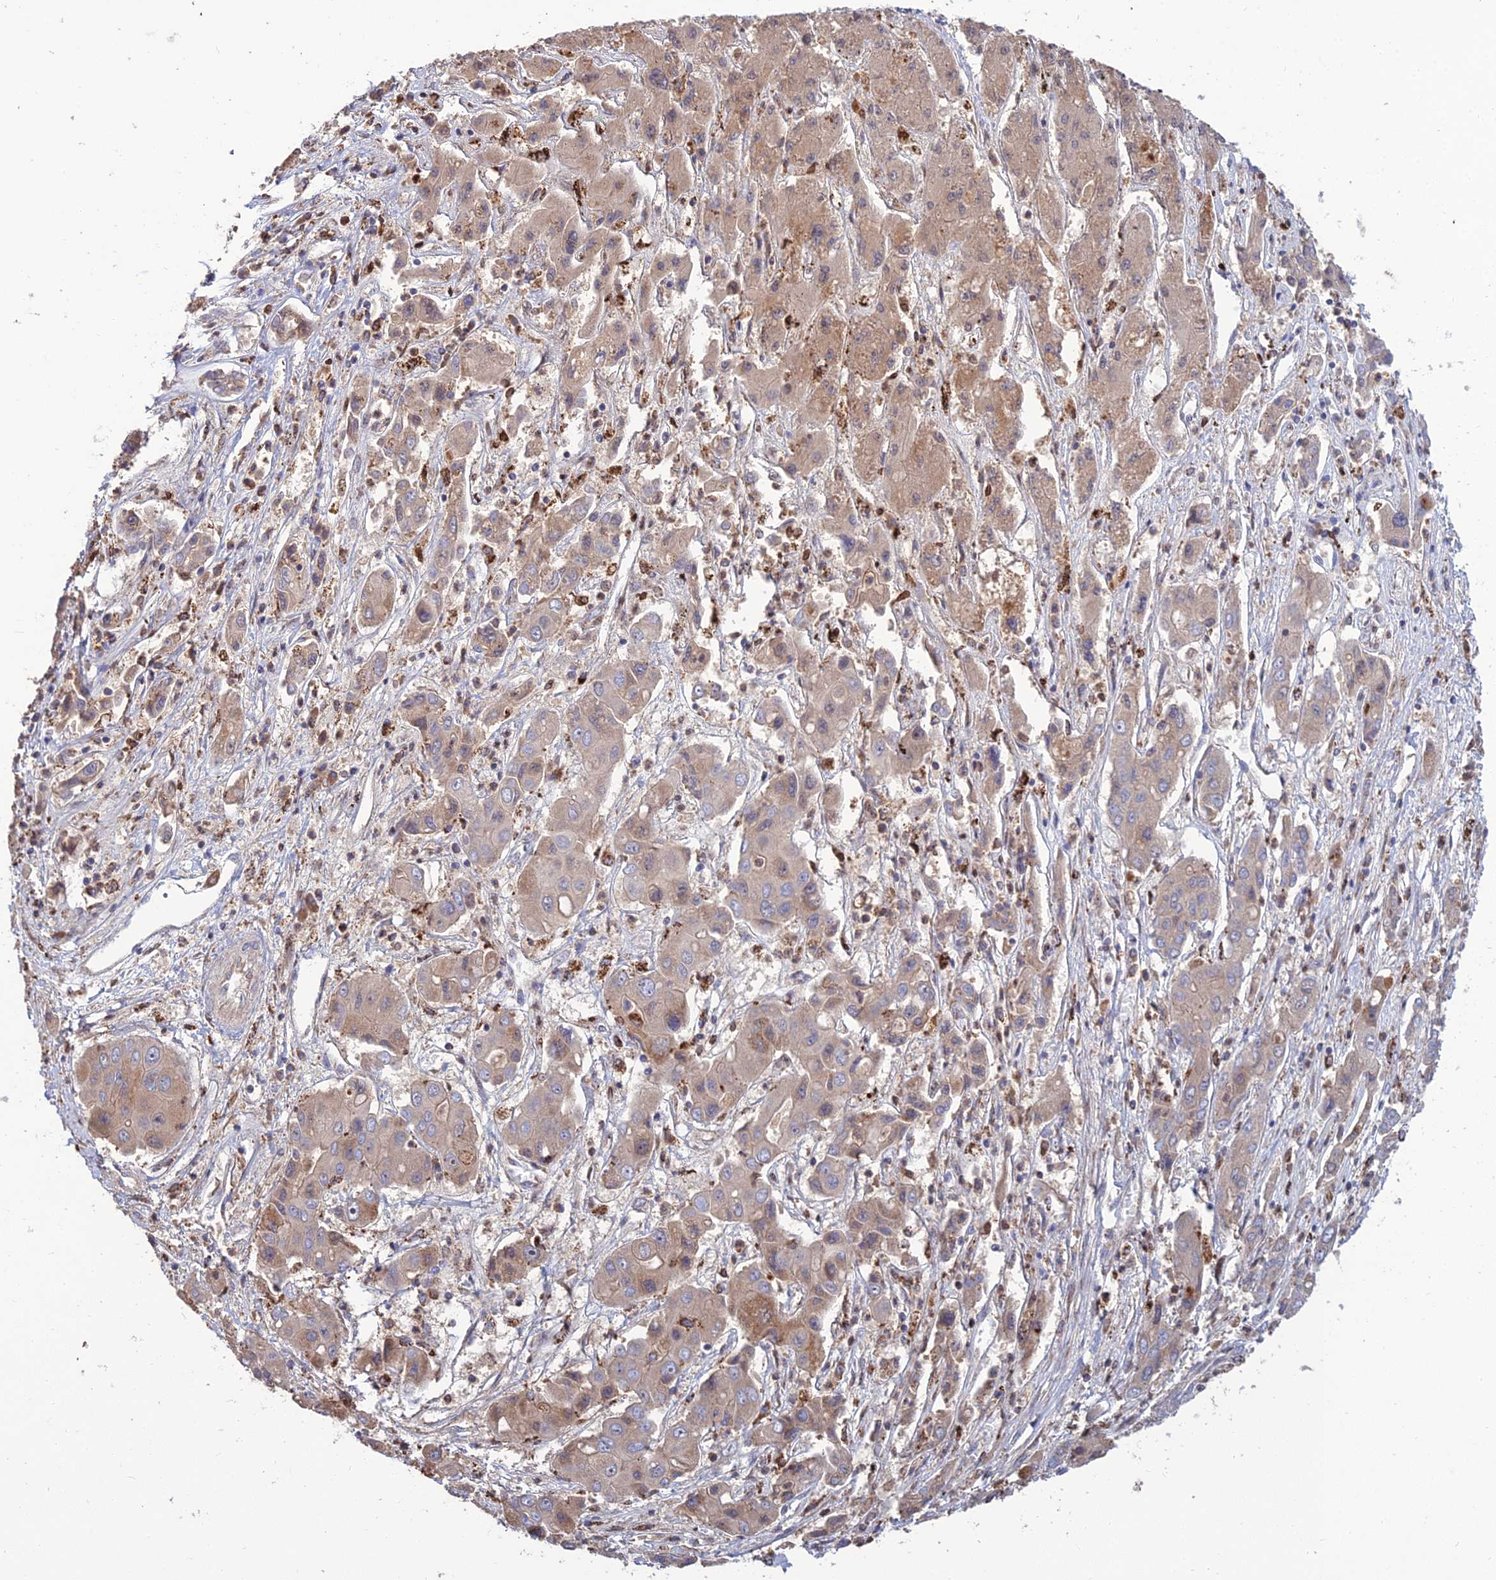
{"staining": {"intensity": "moderate", "quantity": "<25%", "location": "cytoplasmic/membranous"}, "tissue": "liver cancer", "cell_type": "Tumor cells", "image_type": "cancer", "snomed": [{"axis": "morphology", "description": "Cholangiocarcinoma"}, {"axis": "topography", "description": "Liver"}], "caption": "Tumor cells demonstrate low levels of moderate cytoplasmic/membranous staining in about <25% of cells in human cholangiocarcinoma (liver).", "gene": "RIC8B", "patient": {"sex": "male", "age": 67}}